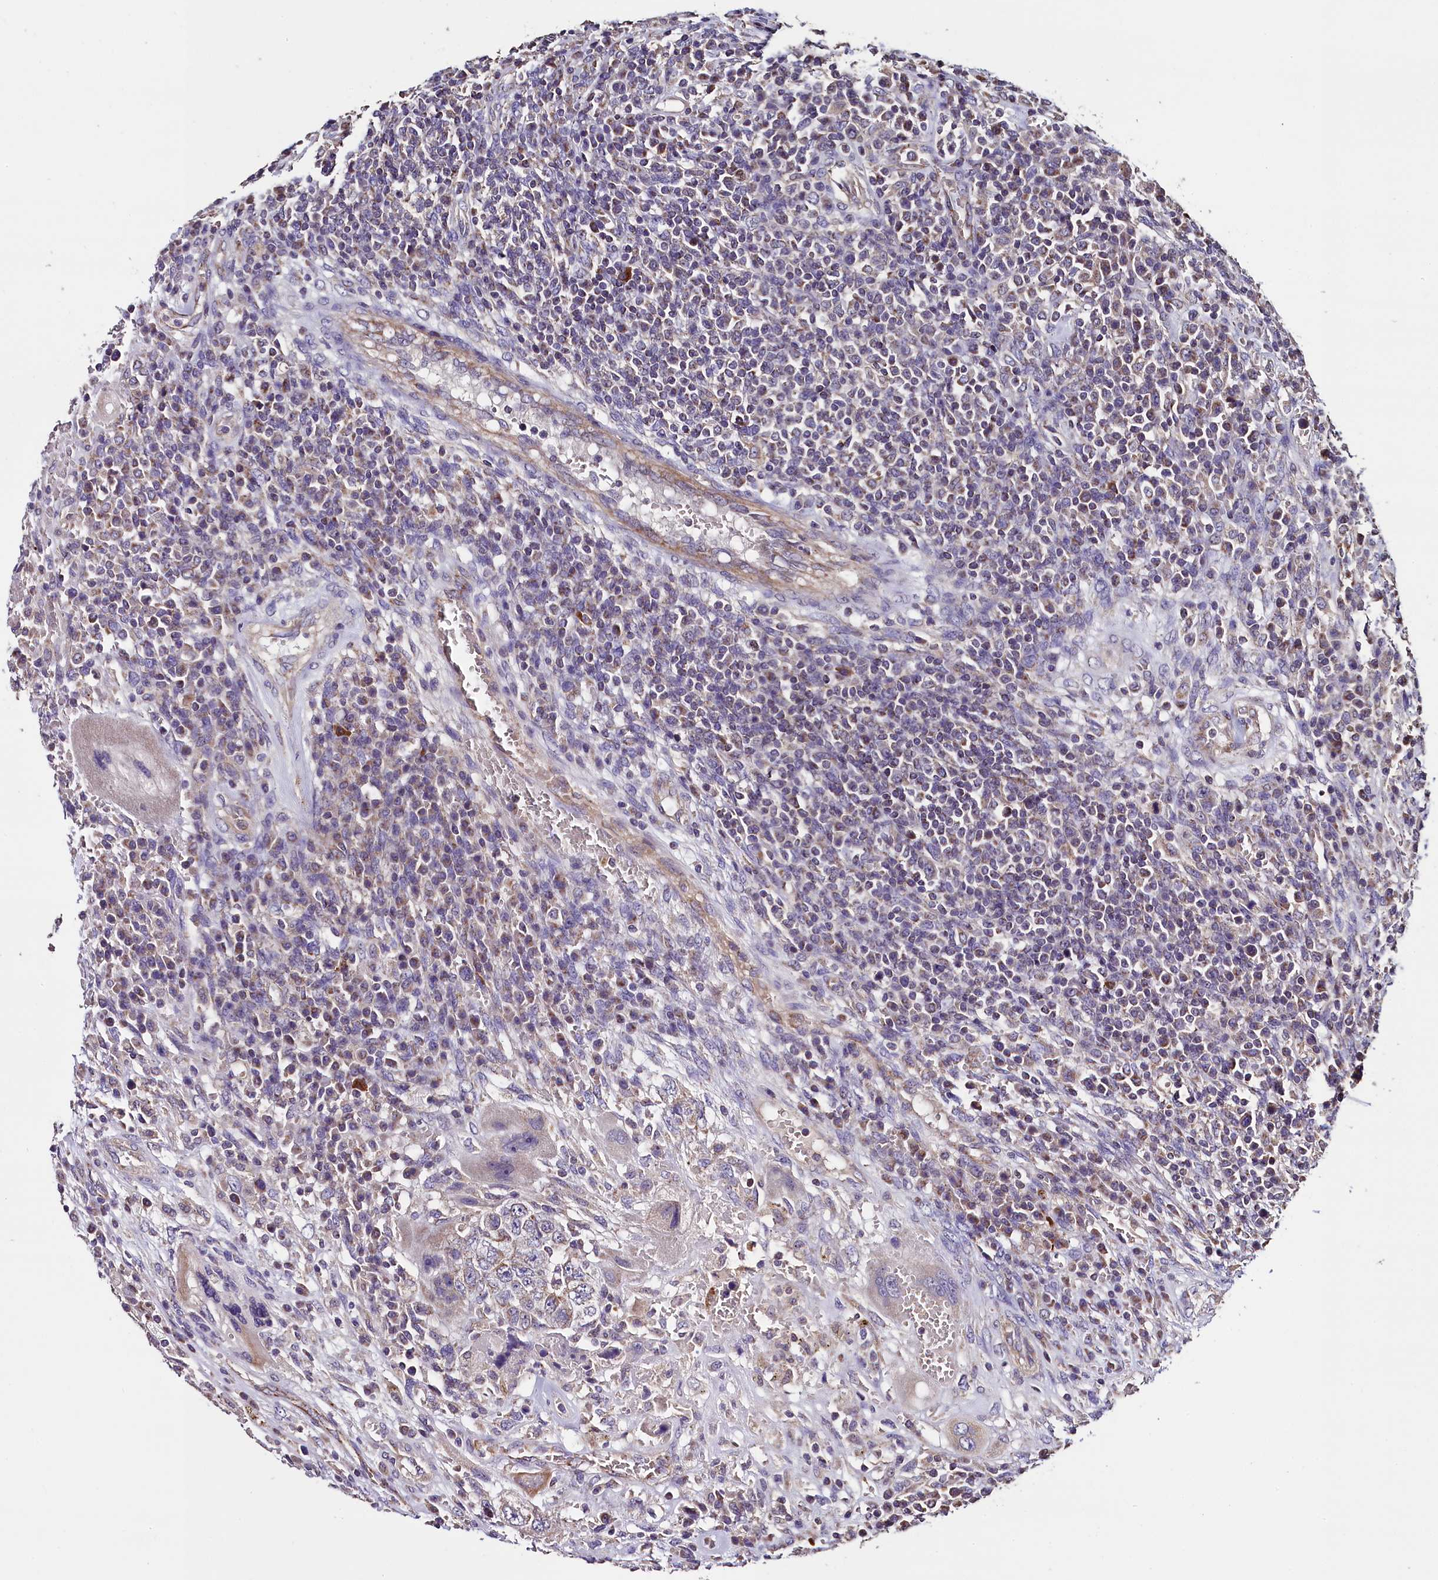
{"staining": {"intensity": "negative", "quantity": "none", "location": "none"}, "tissue": "testis cancer", "cell_type": "Tumor cells", "image_type": "cancer", "snomed": [{"axis": "morphology", "description": "Carcinoma, Embryonal, NOS"}, {"axis": "topography", "description": "Testis"}], "caption": "DAB immunohistochemical staining of testis embryonal carcinoma demonstrates no significant positivity in tumor cells. (DAB immunohistochemistry visualized using brightfield microscopy, high magnification).", "gene": "COQ9", "patient": {"sex": "male", "age": 26}}